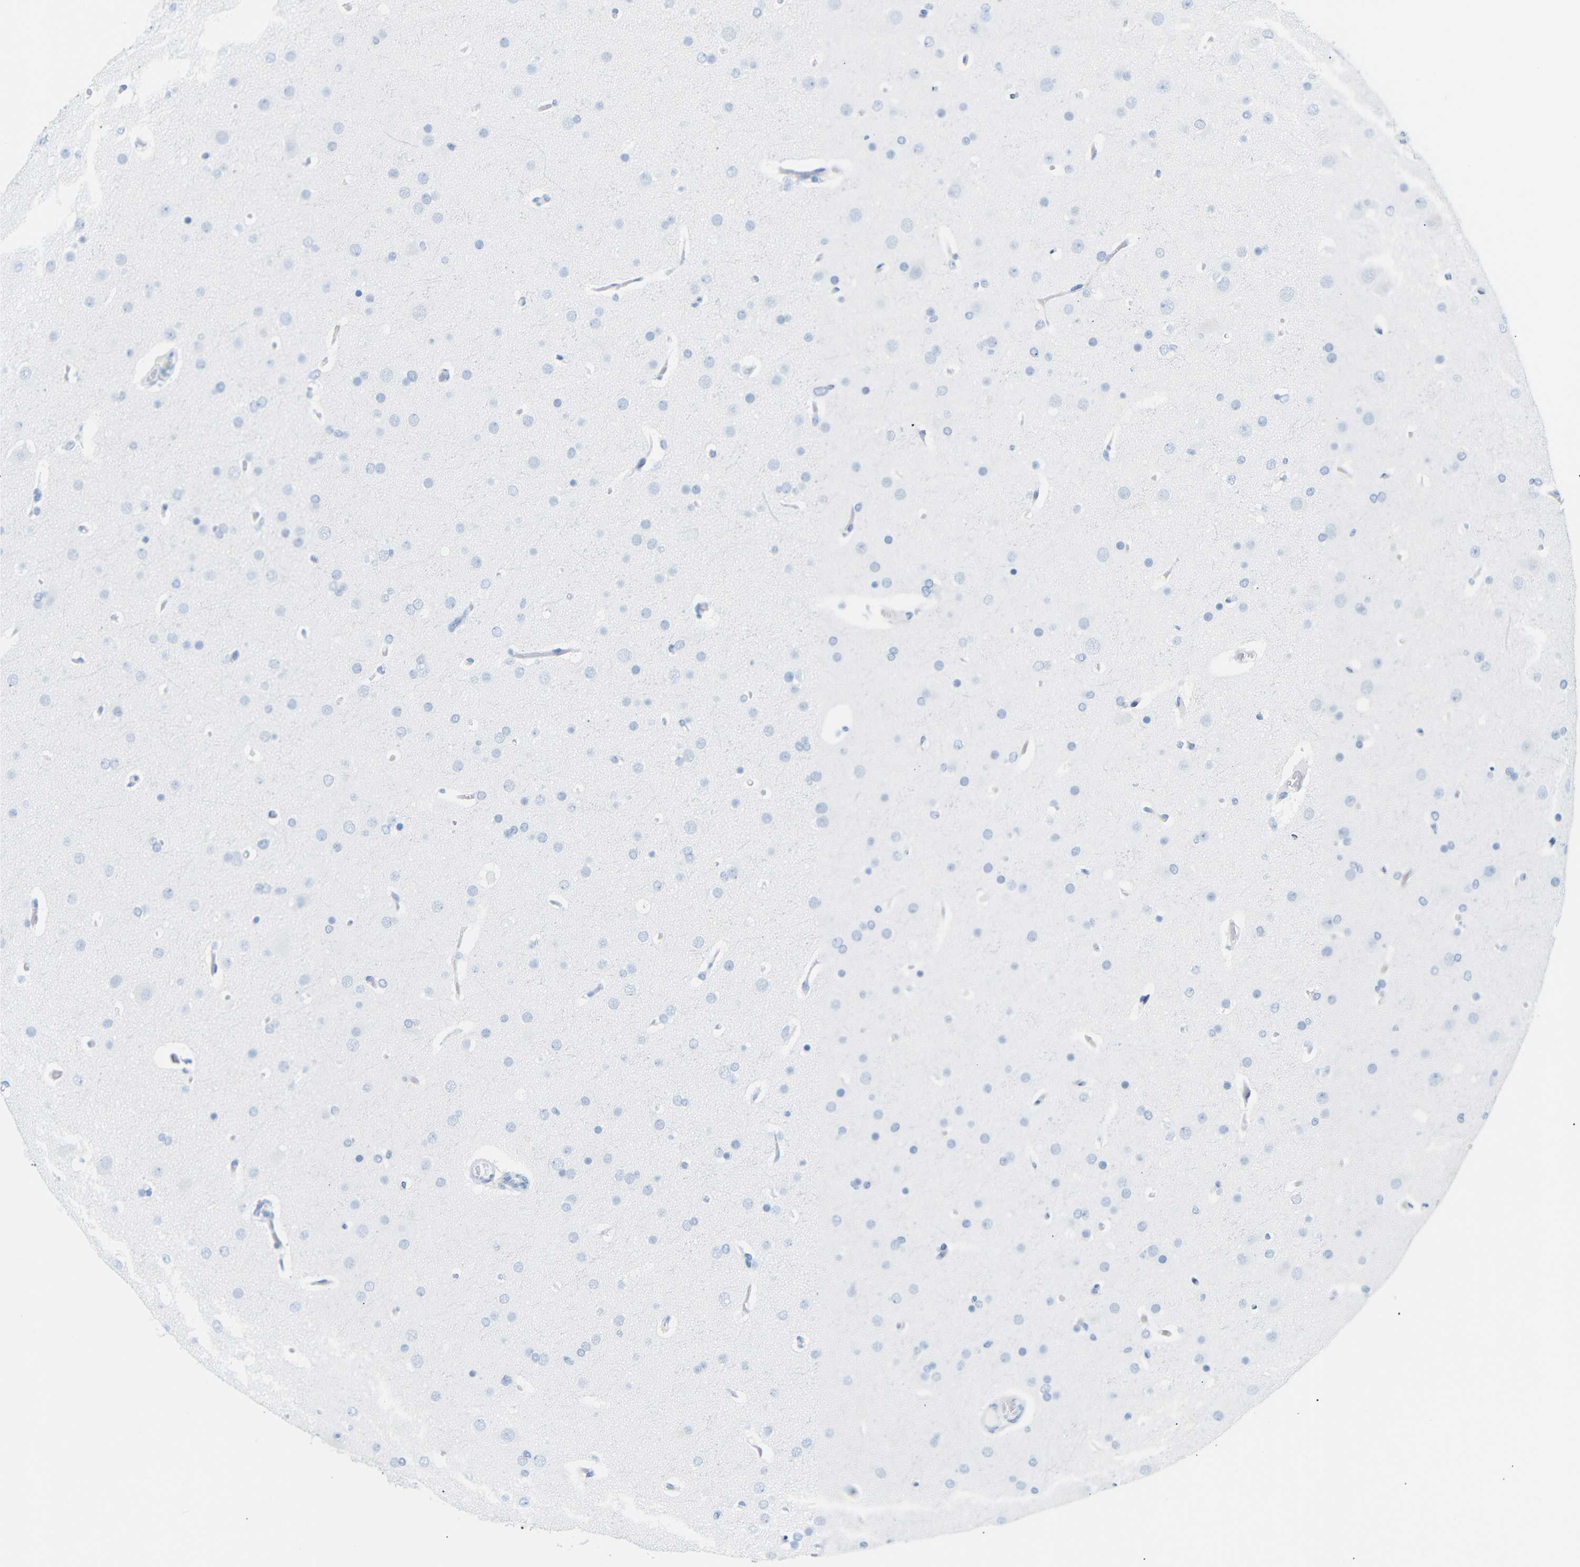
{"staining": {"intensity": "negative", "quantity": "none", "location": "none"}, "tissue": "glioma", "cell_type": "Tumor cells", "image_type": "cancer", "snomed": [{"axis": "morphology", "description": "Glioma, malignant, High grade"}, {"axis": "topography", "description": "Cerebral cortex"}], "caption": "An immunohistochemistry histopathology image of glioma is shown. There is no staining in tumor cells of glioma.", "gene": "DYNAP", "patient": {"sex": "female", "age": 36}}